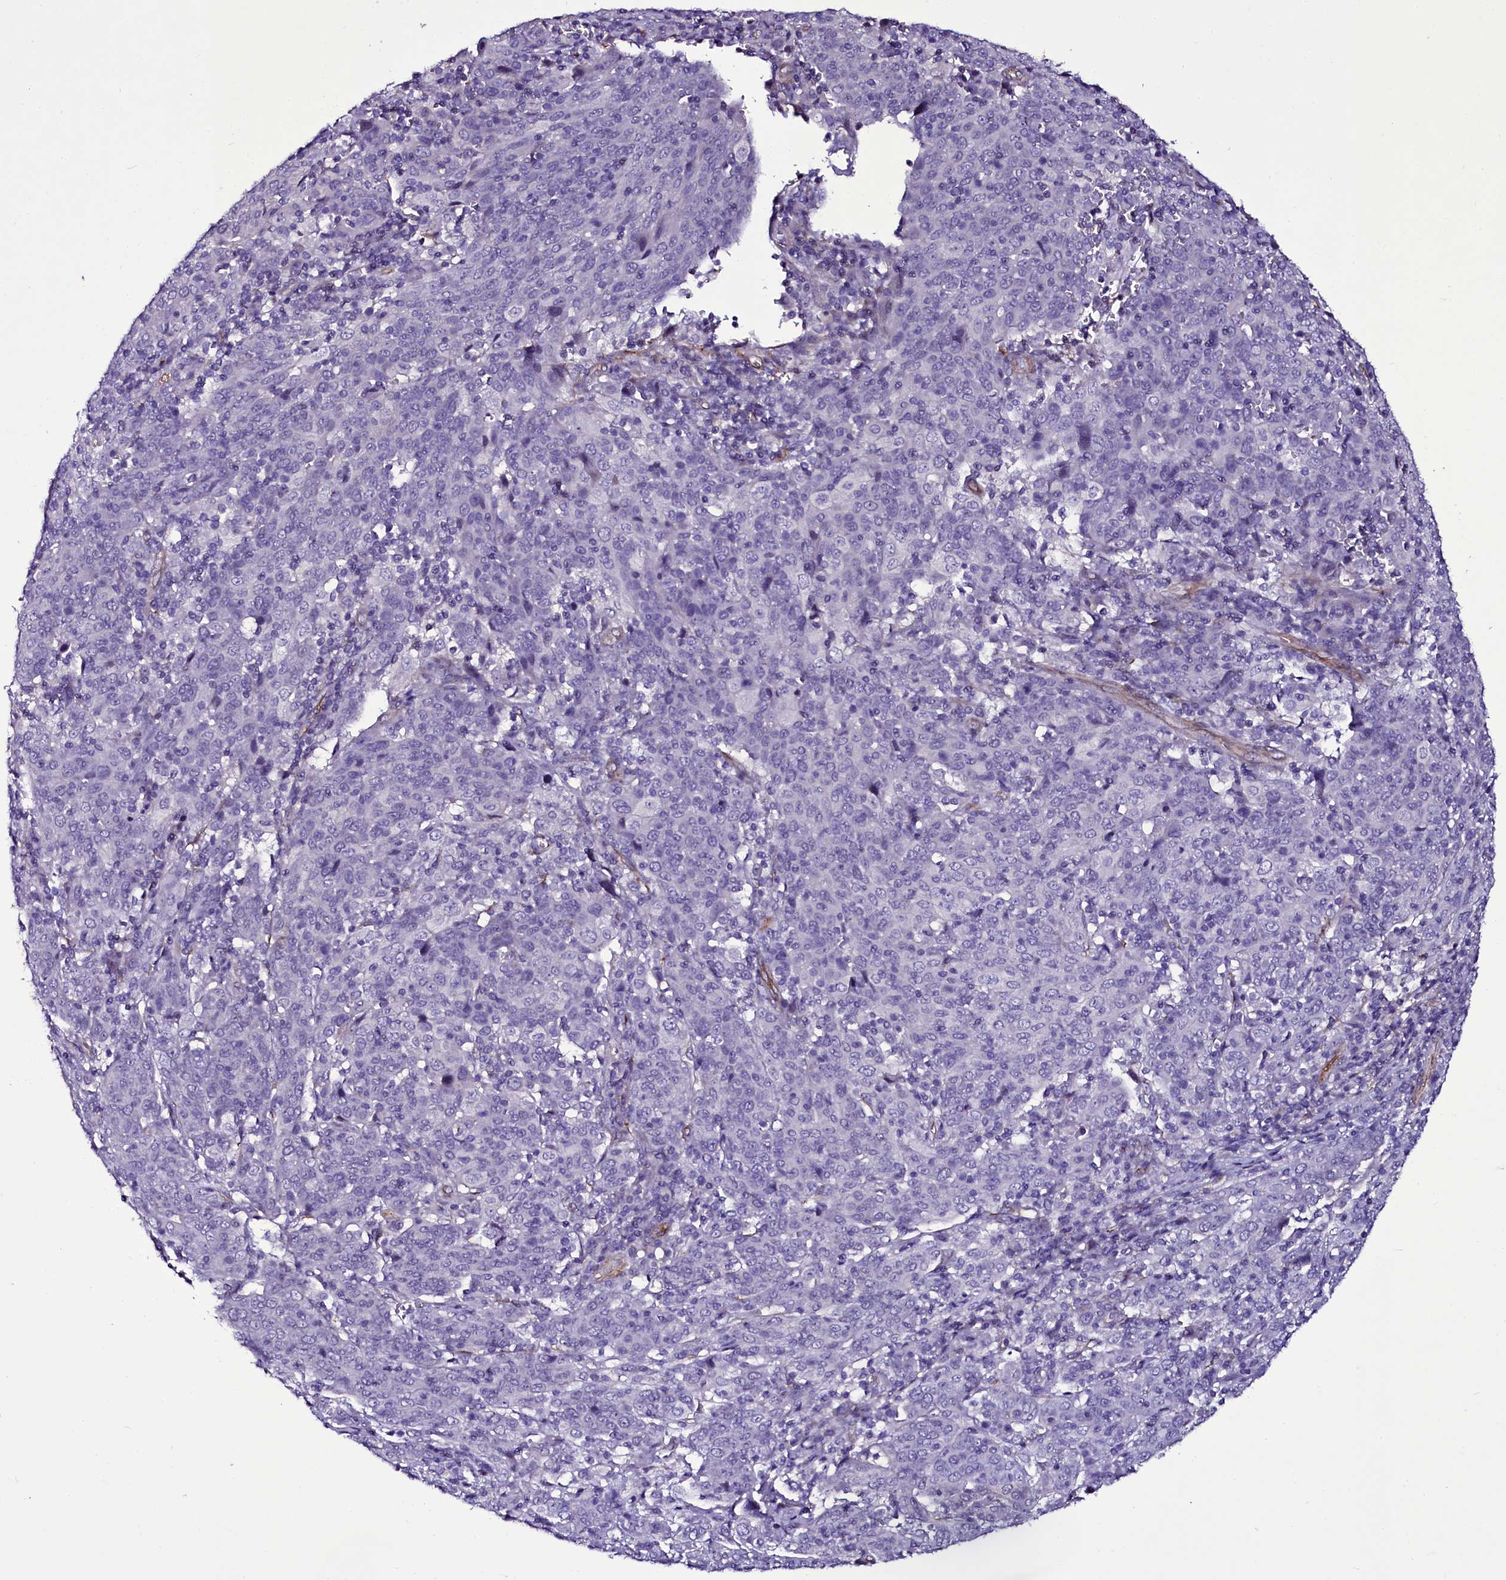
{"staining": {"intensity": "negative", "quantity": "none", "location": "none"}, "tissue": "cervical cancer", "cell_type": "Tumor cells", "image_type": "cancer", "snomed": [{"axis": "morphology", "description": "Squamous cell carcinoma, NOS"}, {"axis": "topography", "description": "Cervix"}], "caption": "This is a photomicrograph of IHC staining of cervical cancer (squamous cell carcinoma), which shows no staining in tumor cells. (Immunohistochemistry, brightfield microscopy, high magnification).", "gene": "MEX3C", "patient": {"sex": "female", "age": 67}}